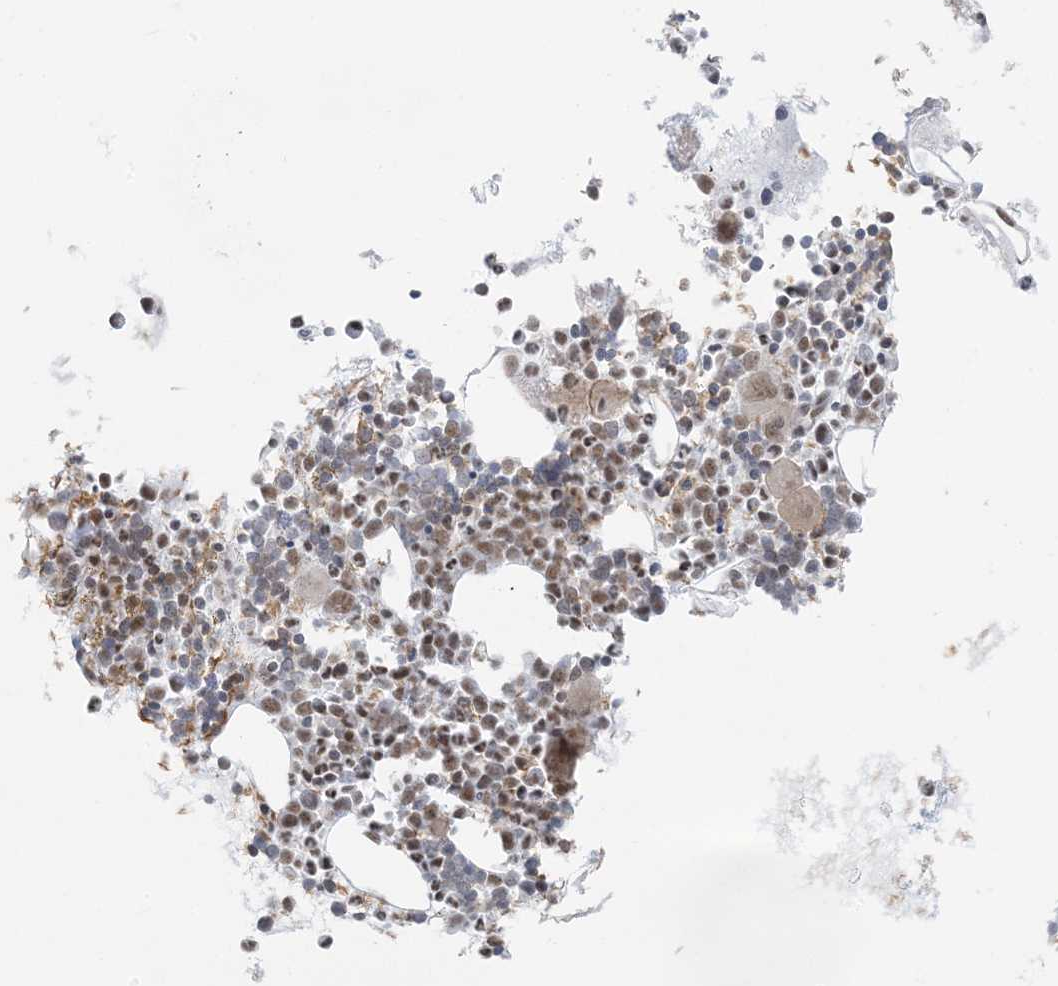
{"staining": {"intensity": "moderate", "quantity": "25%-75%", "location": "nuclear"}, "tissue": "bone marrow", "cell_type": "Hematopoietic cells", "image_type": "normal", "snomed": [{"axis": "morphology", "description": "Normal tissue, NOS"}, {"axis": "topography", "description": "Bone marrow"}], "caption": "Immunohistochemistry image of benign human bone marrow stained for a protein (brown), which demonstrates medium levels of moderate nuclear staining in about 25%-75% of hematopoietic cells.", "gene": "ZNF787", "patient": {"sex": "female", "age": 62}}